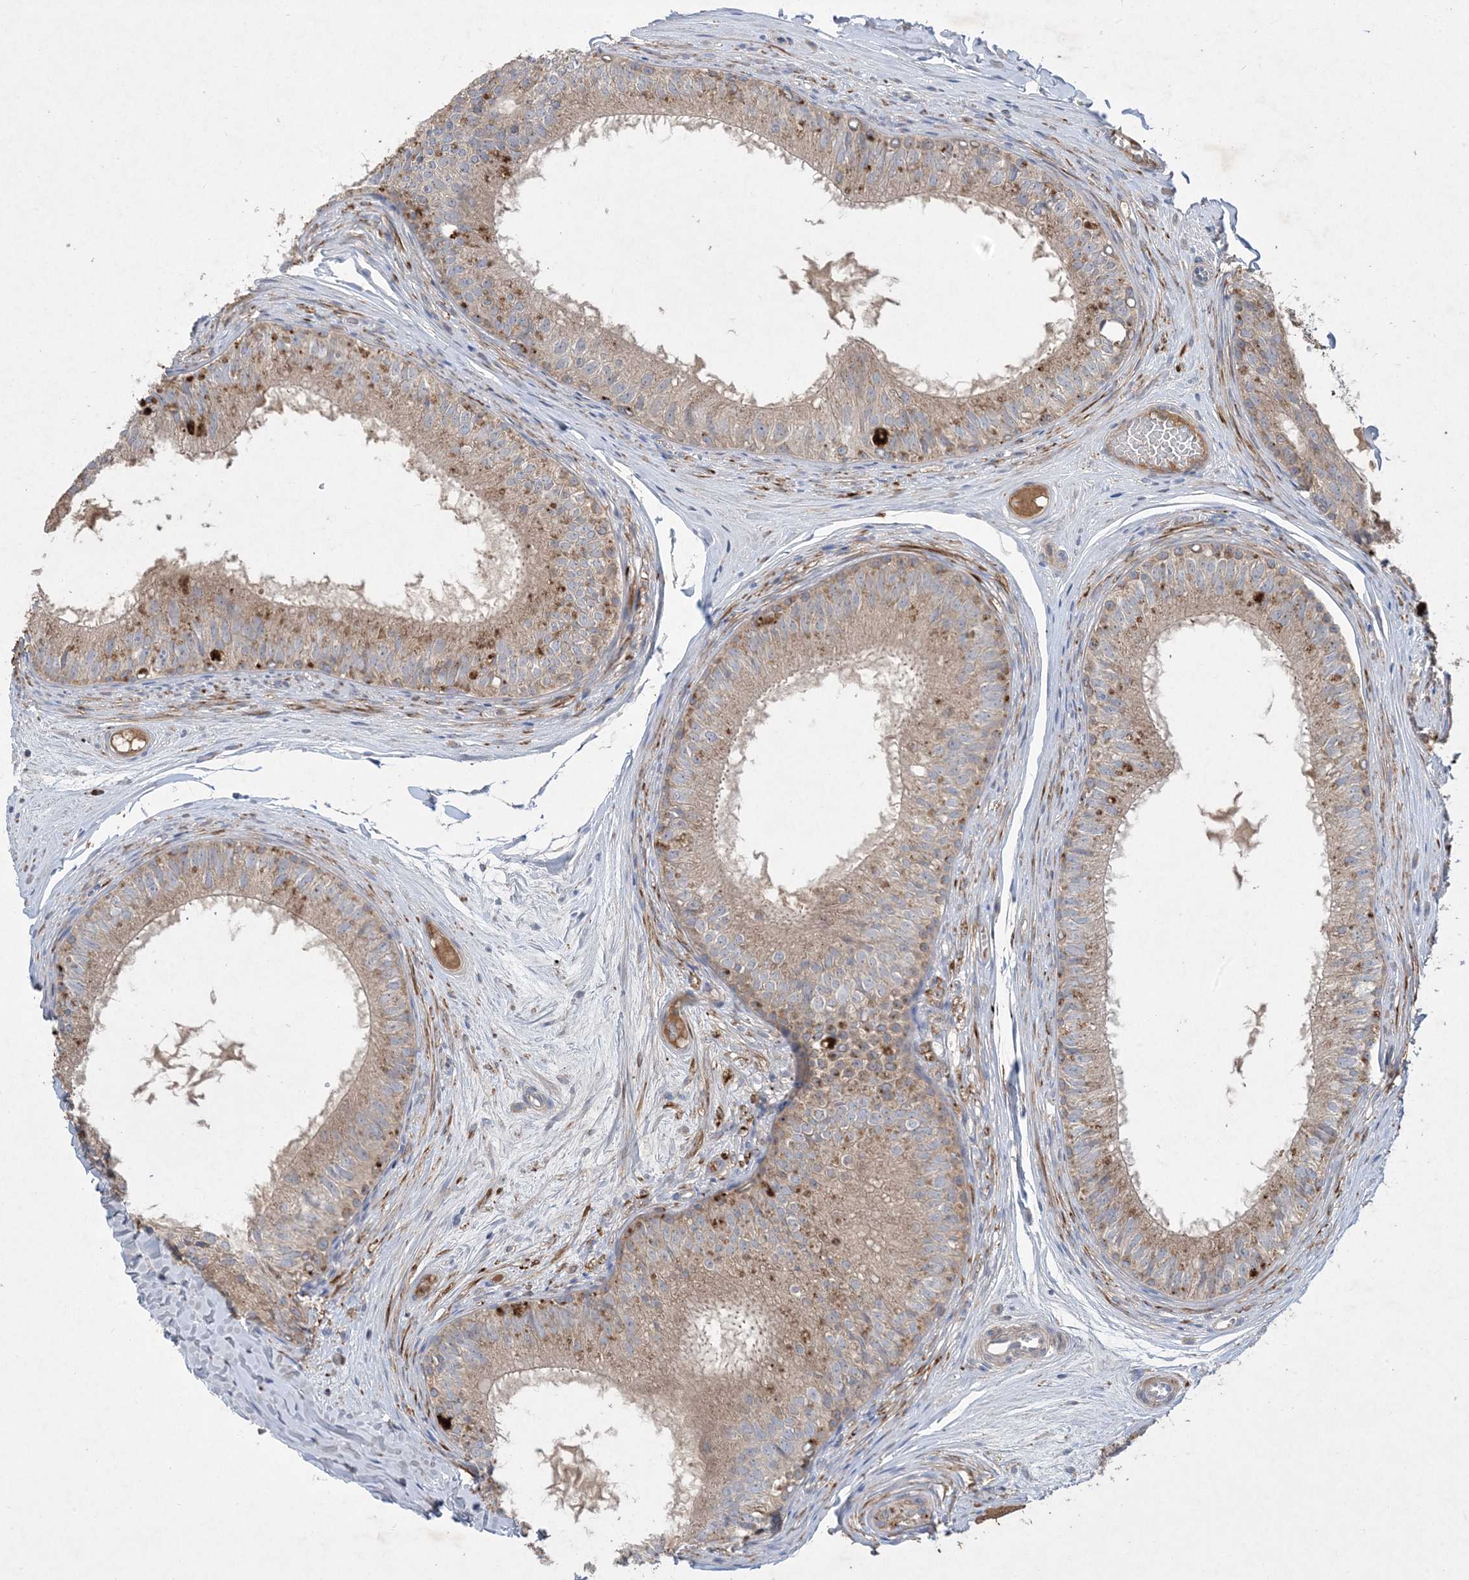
{"staining": {"intensity": "weak", "quantity": ">75%", "location": "cytoplasmic/membranous"}, "tissue": "epididymis", "cell_type": "Glandular cells", "image_type": "normal", "snomed": [{"axis": "morphology", "description": "Normal tissue, NOS"}, {"axis": "morphology", "description": "Seminoma in situ"}, {"axis": "topography", "description": "Testis"}, {"axis": "topography", "description": "Epididymis"}], "caption": "Immunohistochemical staining of benign epididymis demonstrates >75% levels of weak cytoplasmic/membranous protein expression in about >75% of glandular cells.", "gene": "MASP2", "patient": {"sex": "male", "age": 28}}